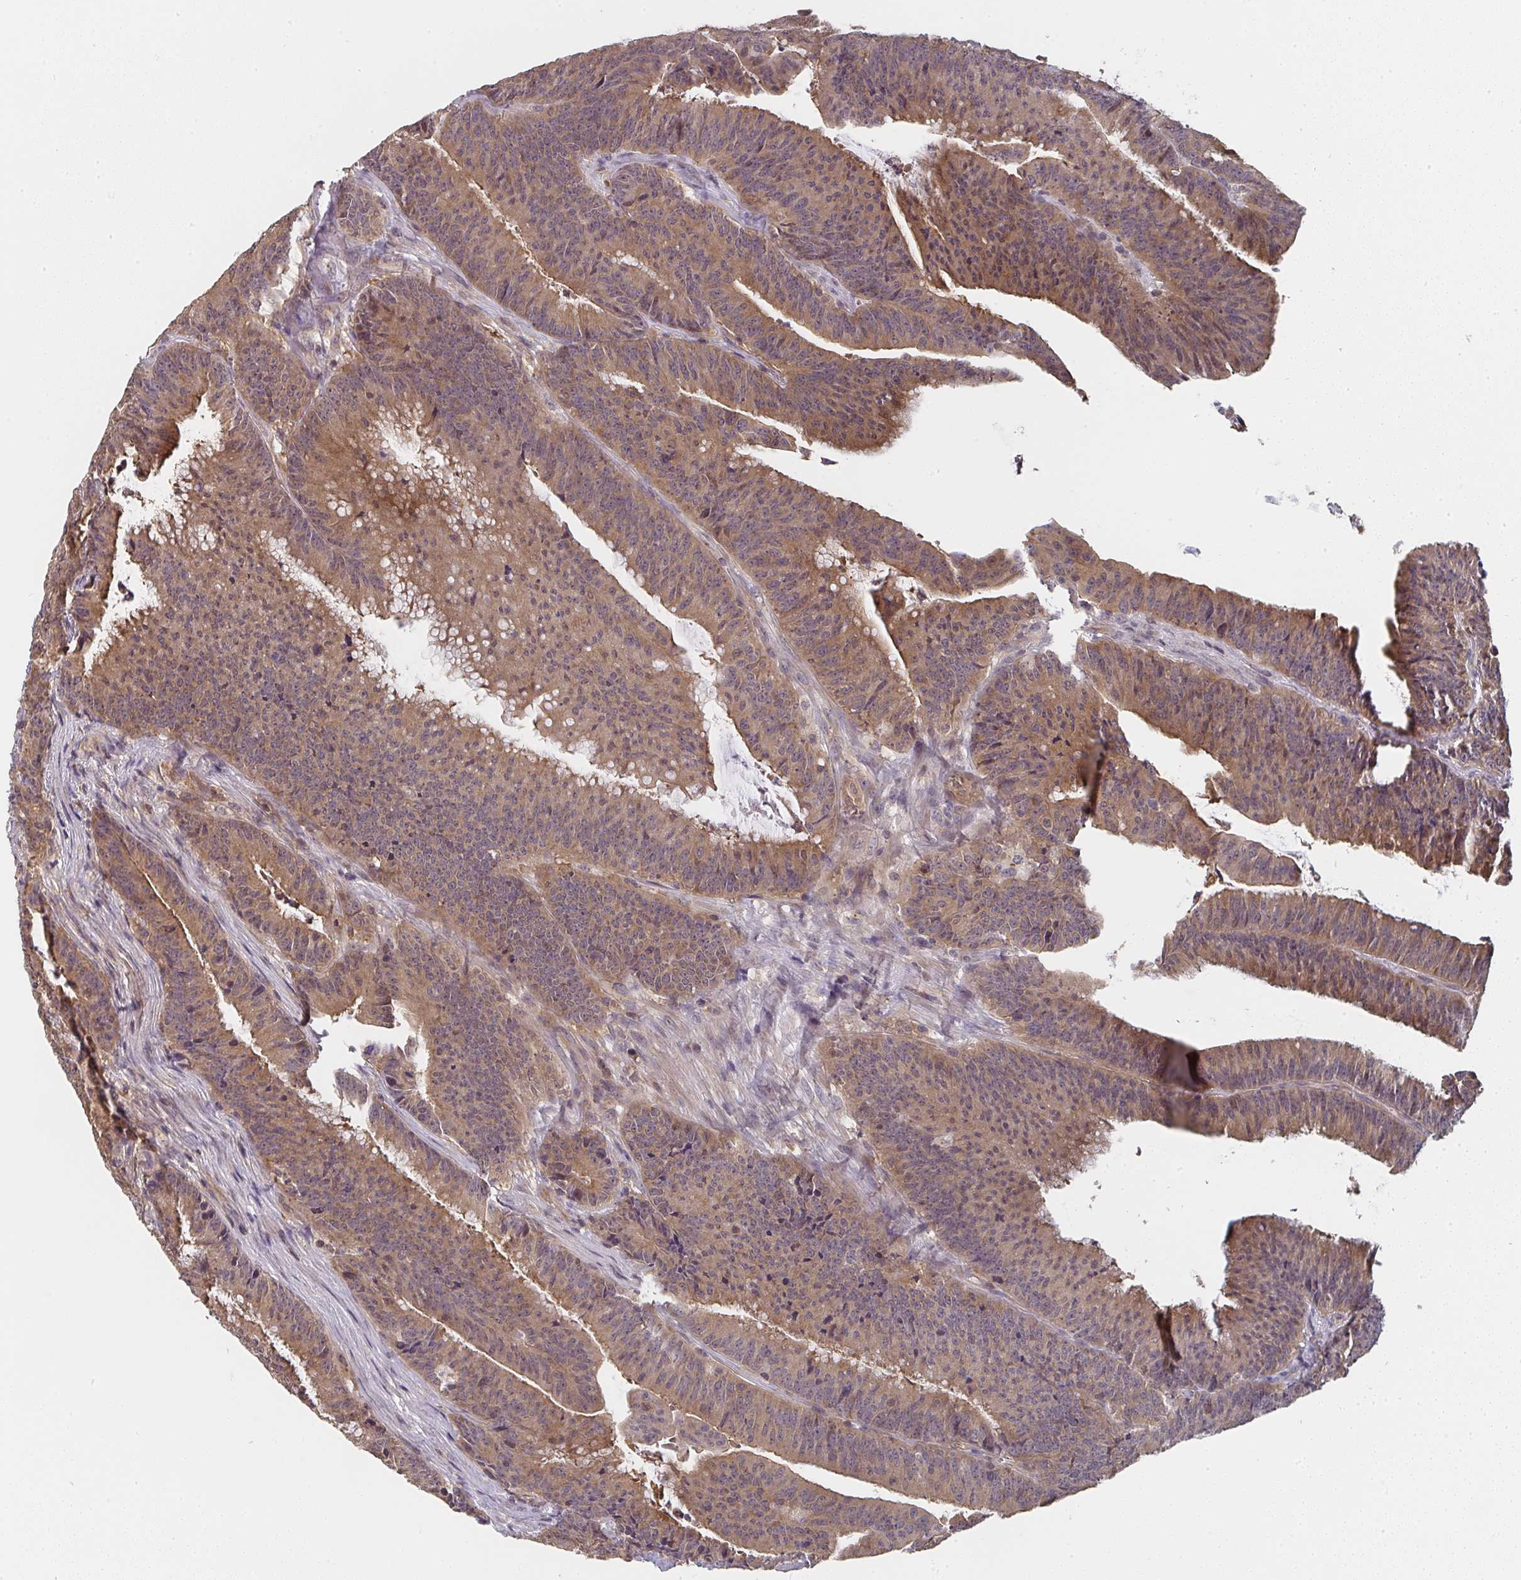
{"staining": {"intensity": "moderate", "quantity": ">75%", "location": "cytoplasmic/membranous"}, "tissue": "colorectal cancer", "cell_type": "Tumor cells", "image_type": "cancer", "snomed": [{"axis": "morphology", "description": "Adenocarcinoma, NOS"}, {"axis": "topography", "description": "Colon"}], "caption": "Immunohistochemical staining of human colorectal cancer (adenocarcinoma) reveals medium levels of moderate cytoplasmic/membranous protein positivity in about >75% of tumor cells.", "gene": "RANGRF", "patient": {"sex": "female", "age": 78}}